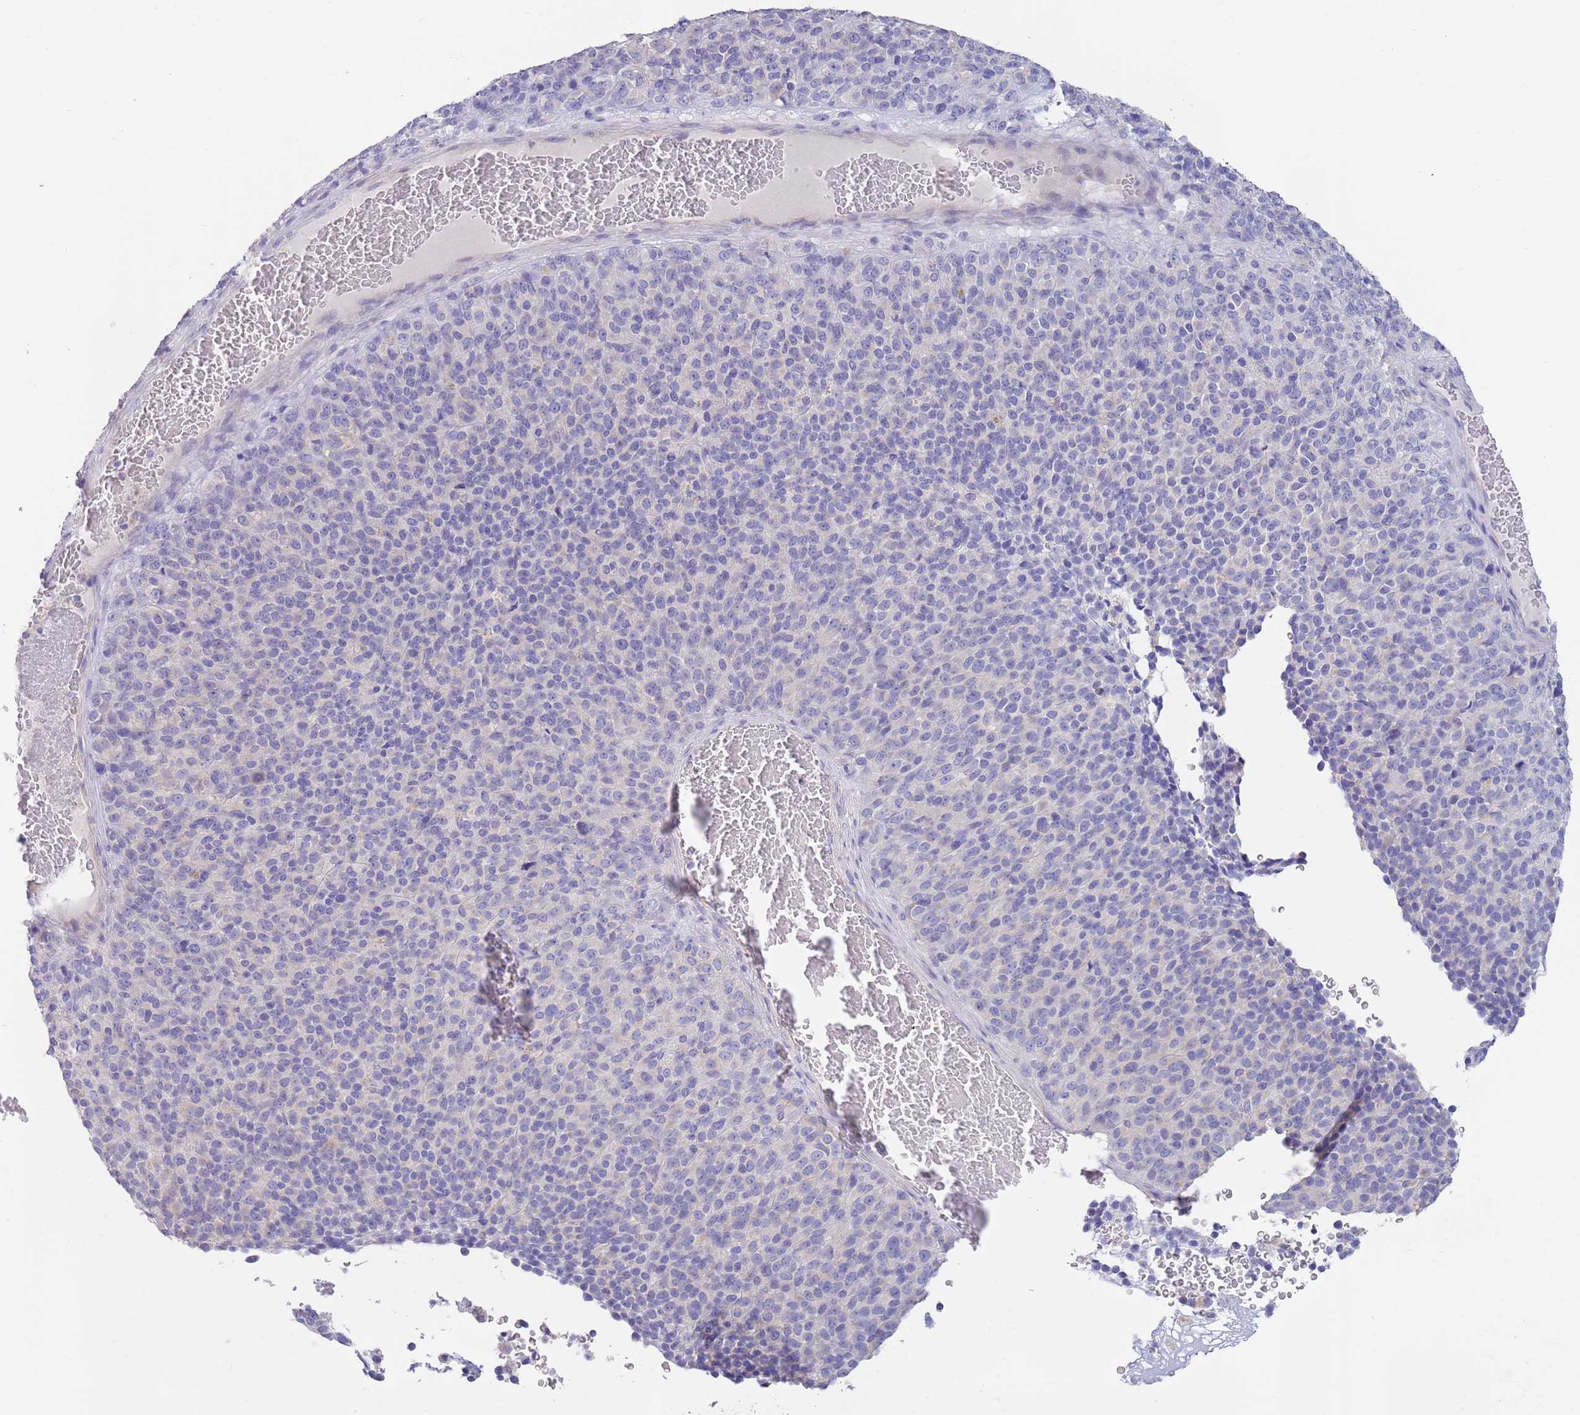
{"staining": {"intensity": "negative", "quantity": "none", "location": "none"}, "tissue": "melanoma", "cell_type": "Tumor cells", "image_type": "cancer", "snomed": [{"axis": "morphology", "description": "Malignant melanoma, Metastatic site"}, {"axis": "topography", "description": "Brain"}], "caption": "IHC image of melanoma stained for a protein (brown), which shows no expression in tumor cells.", "gene": "CCDC149", "patient": {"sex": "female", "age": 56}}